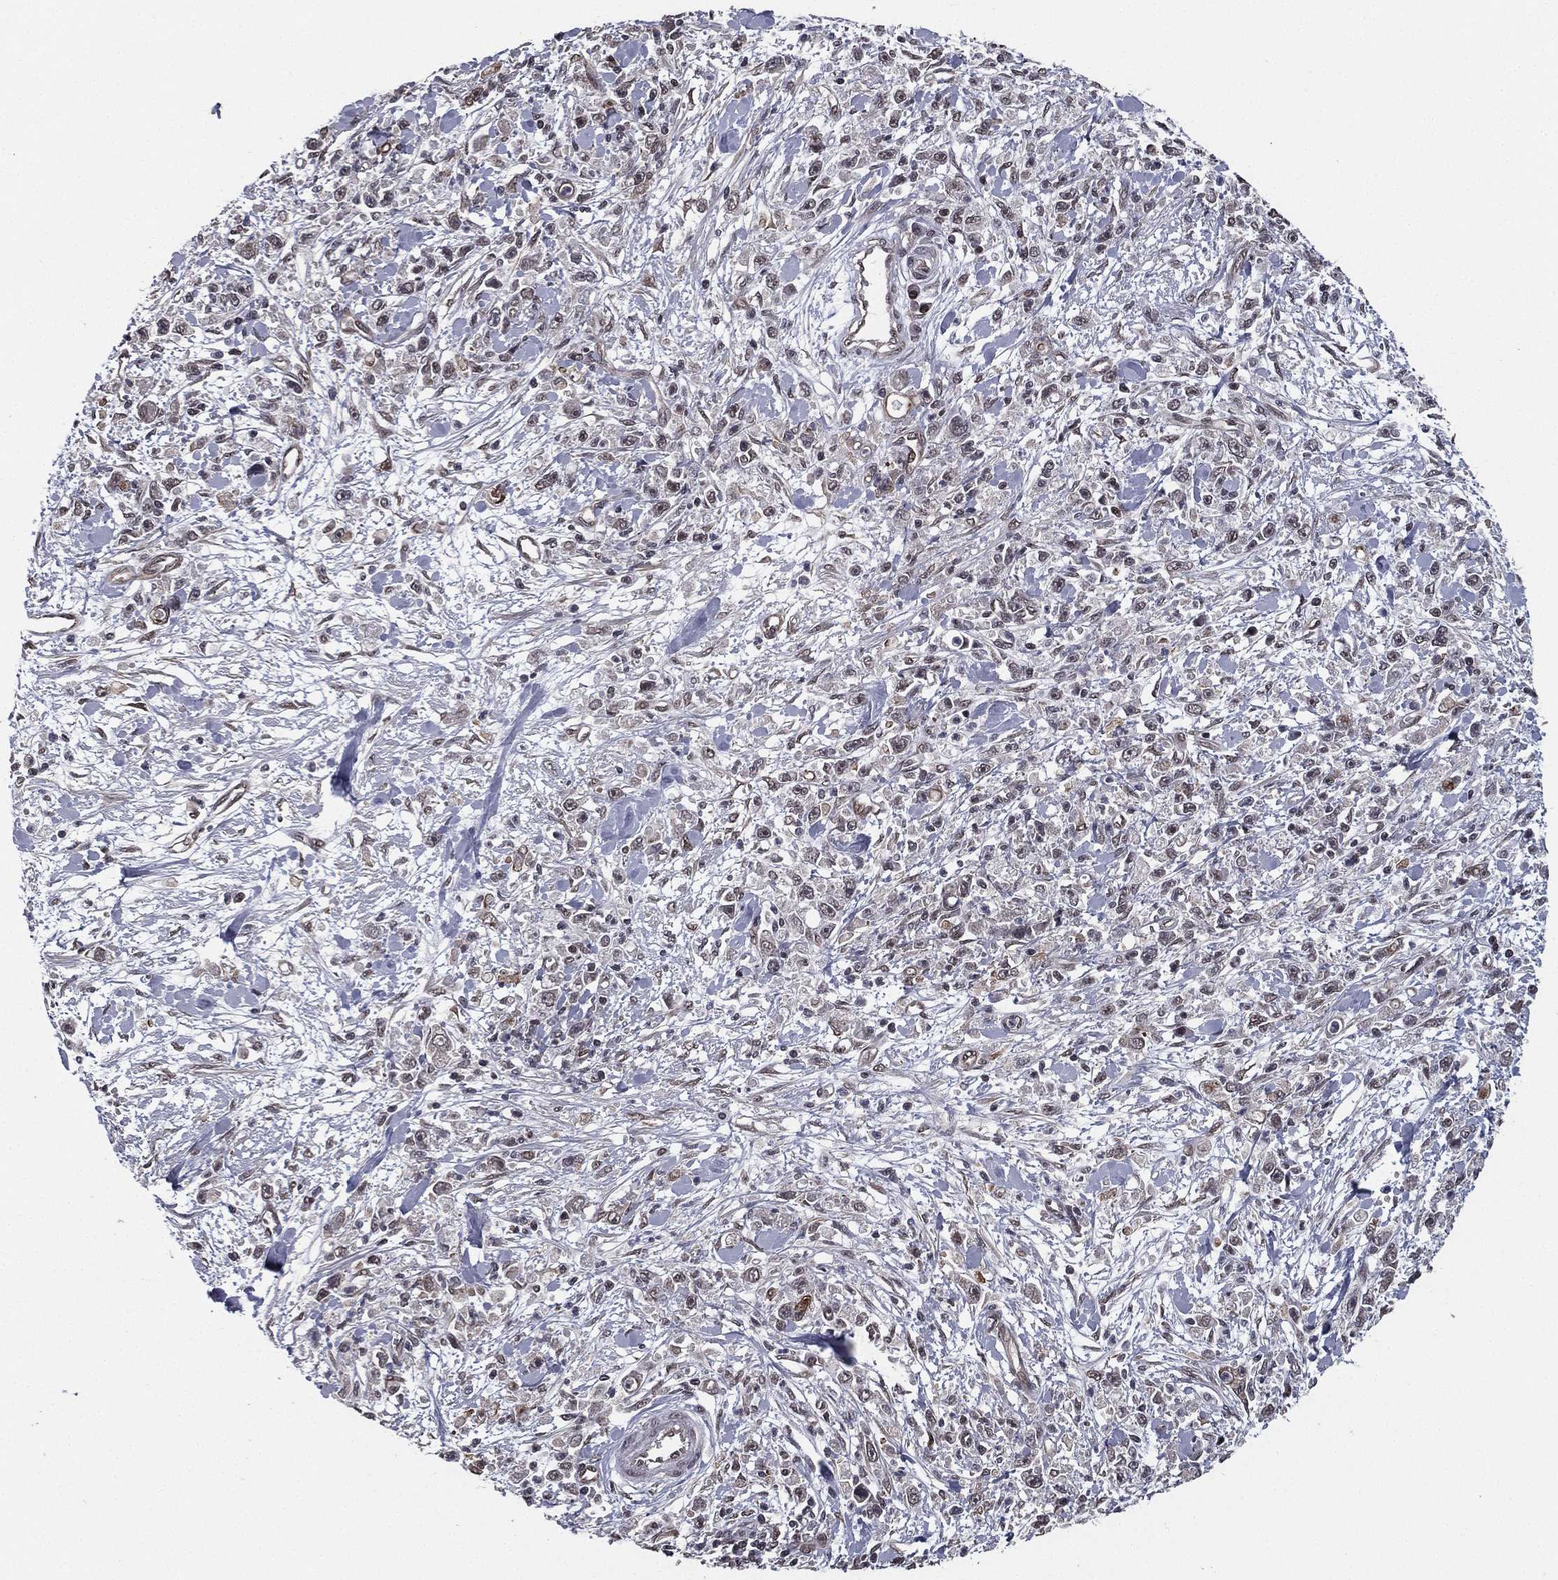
{"staining": {"intensity": "weak", "quantity": "<25%", "location": "cytoplasmic/membranous"}, "tissue": "stomach cancer", "cell_type": "Tumor cells", "image_type": "cancer", "snomed": [{"axis": "morphology", "description": "Adenocarcinoma, NOS"}, {"axis": "topography", "description": "Stomach"}], "caption": "Tumor cells show no significant staining in stomach cancer.", "gene": "RARB", "patient": {"sex": "female", "age": 59}}